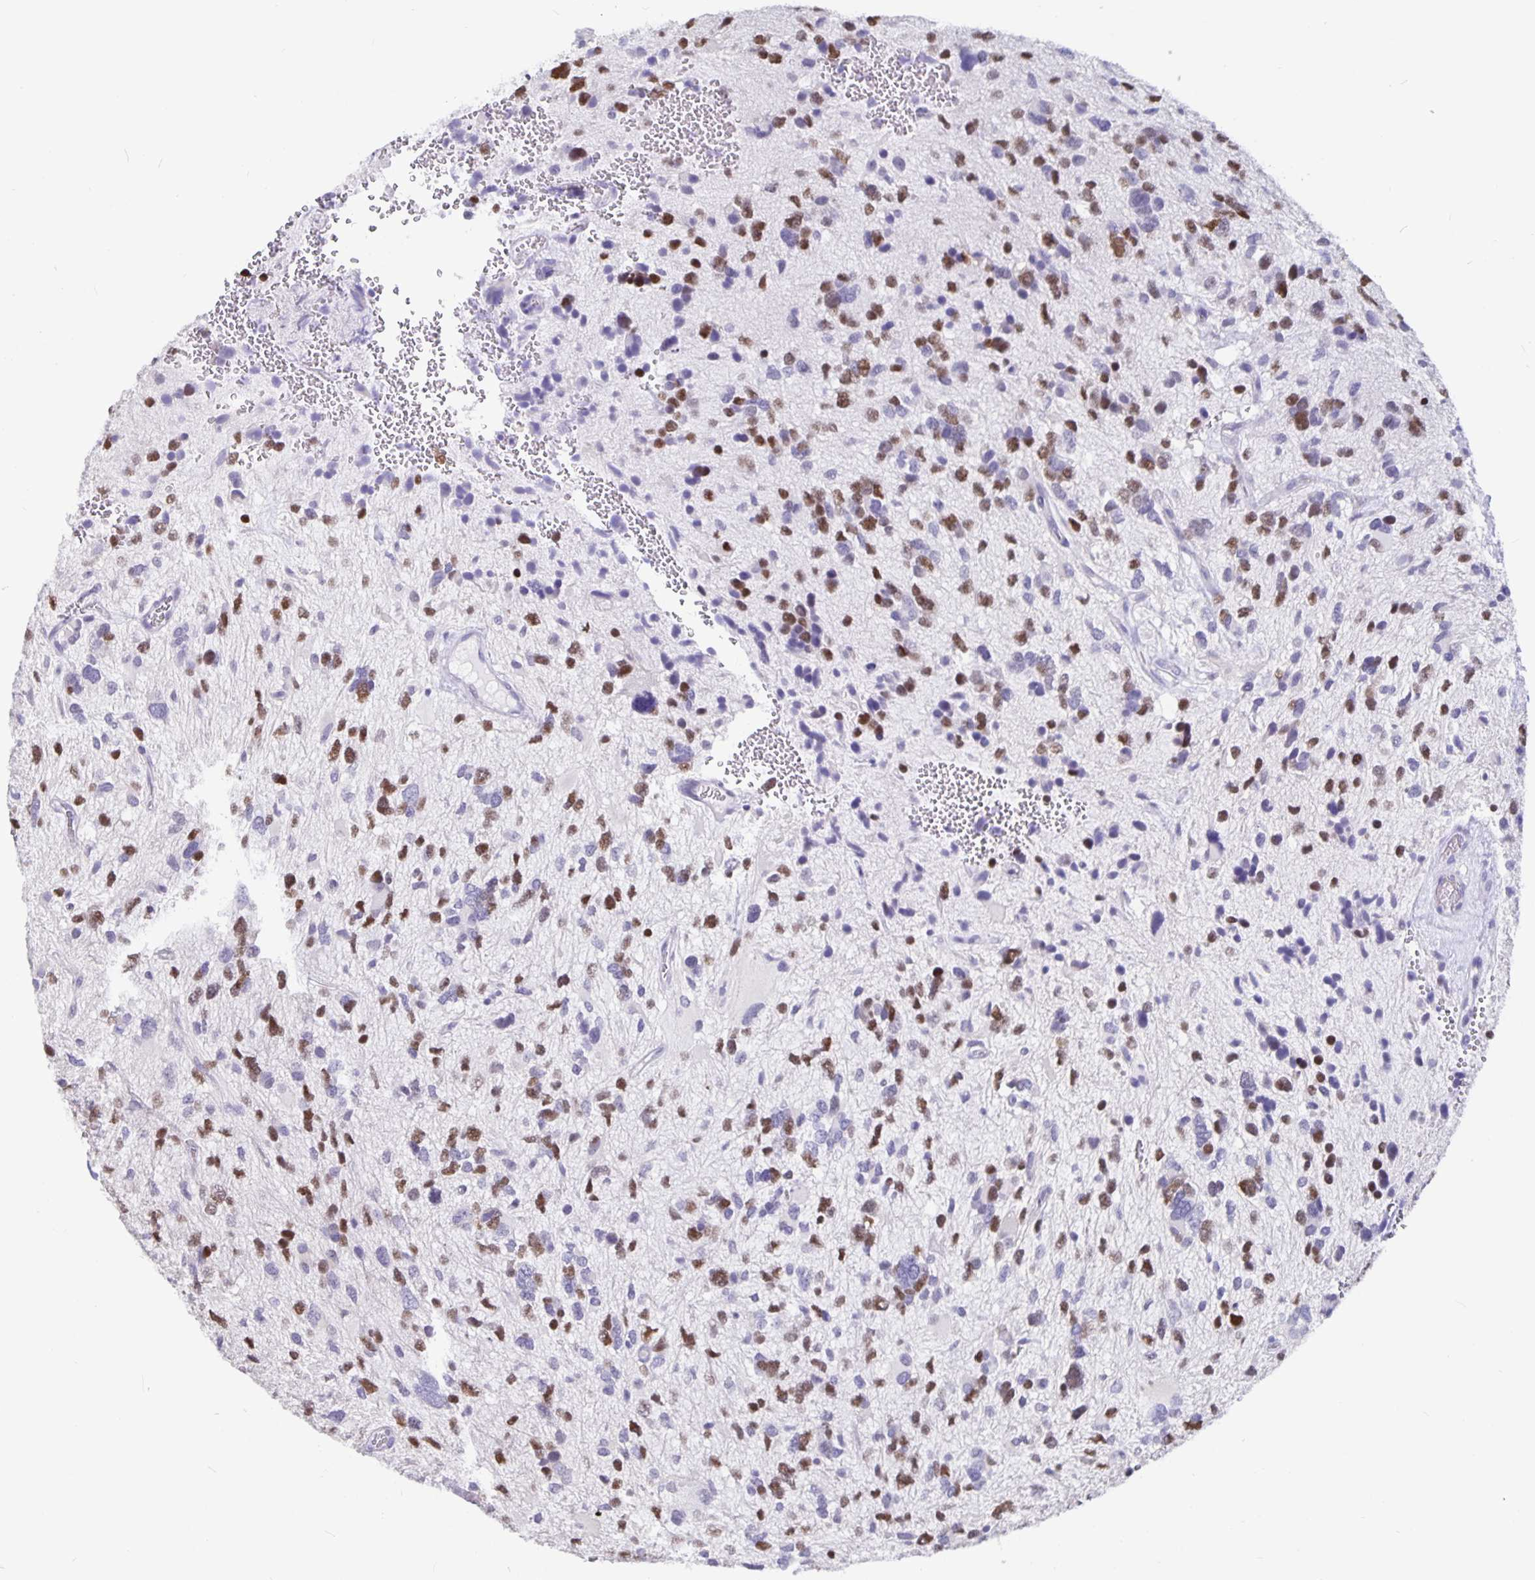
{"staining": {"intensity": "moderate", "quantity": "25%-75%", "location": "nuclear"}, "tissue": "glioma", "cell_type": "Tumor cells", "image_type": "cancer", "snomed": [{"axis": "morphology", "description": "Glioma, malignant, High grade"}, {"axis": "topography", "description": "Brain"}], "caption": "There is medium levels of moderate nuclear staining in tumor cells of malignant glioma (high-grade), as demonstrated by immunohistochemical staining (brown color).", "gene": "OLIG2", "patient": {"sex": "female", "age": 11}}